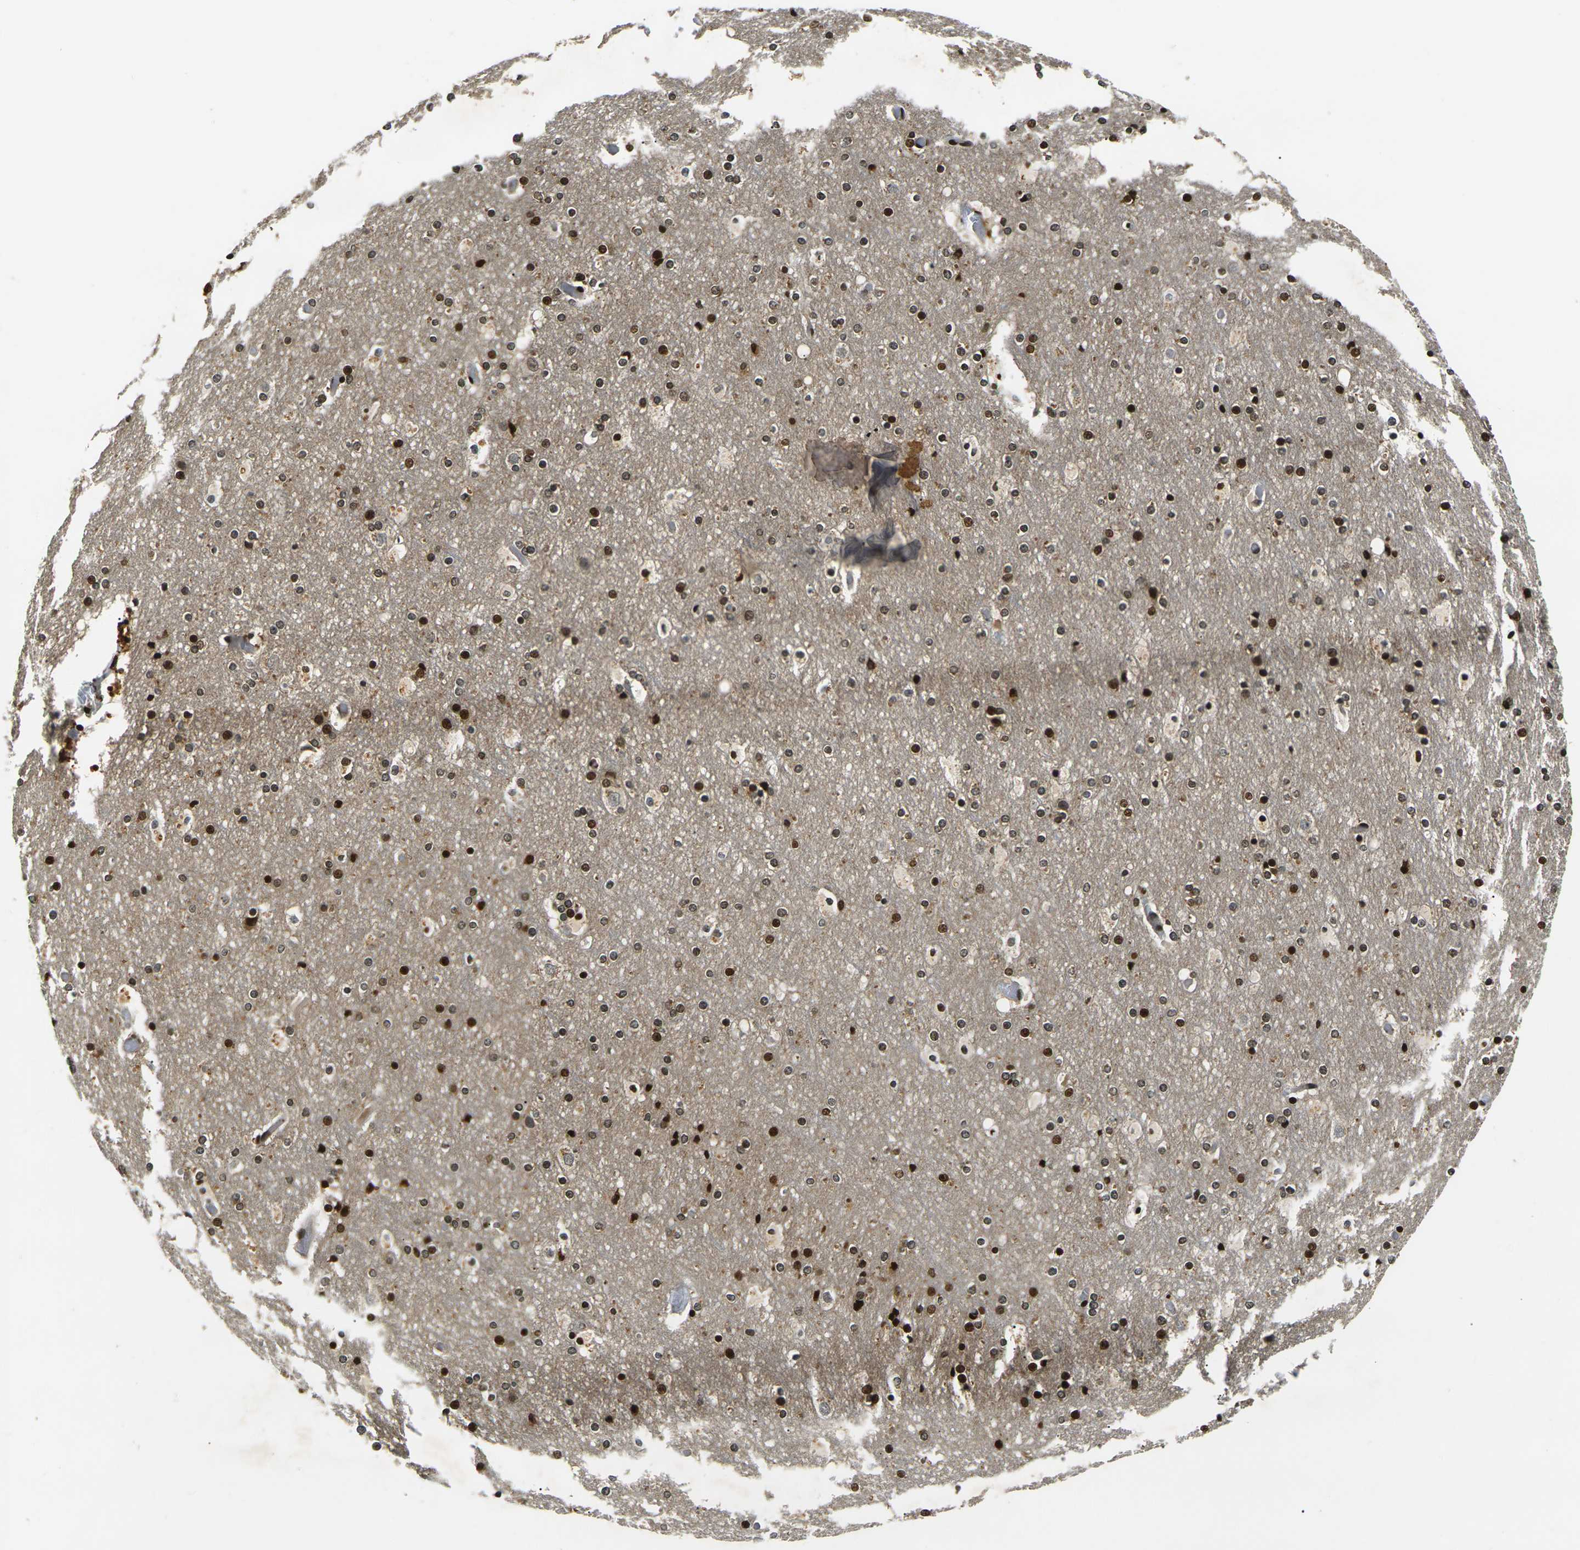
{"staining": {"intensity": "moderate", "quantity": ">75%", "location": "nuclear"}, "tissue": "cerebral cortex", "cell_type": "Endothelial cells", "image_type": "normal", "snomed": [{"axis": "morphology", "description": "Normal tissue, NOS"}, {"axis": "topography", "description": "Cerebral cortex"}], "caption": "This photomicrograph shows unremarkable cerebral cortex stained with immunohistochemistry to label a protein in brown. The nuclear of endothelial cells show moderate positivity for the protein. Nuclei are counter-stained blue.", "gene": "ACTL6A", "patient": {"sex": "male", "age": 57}}